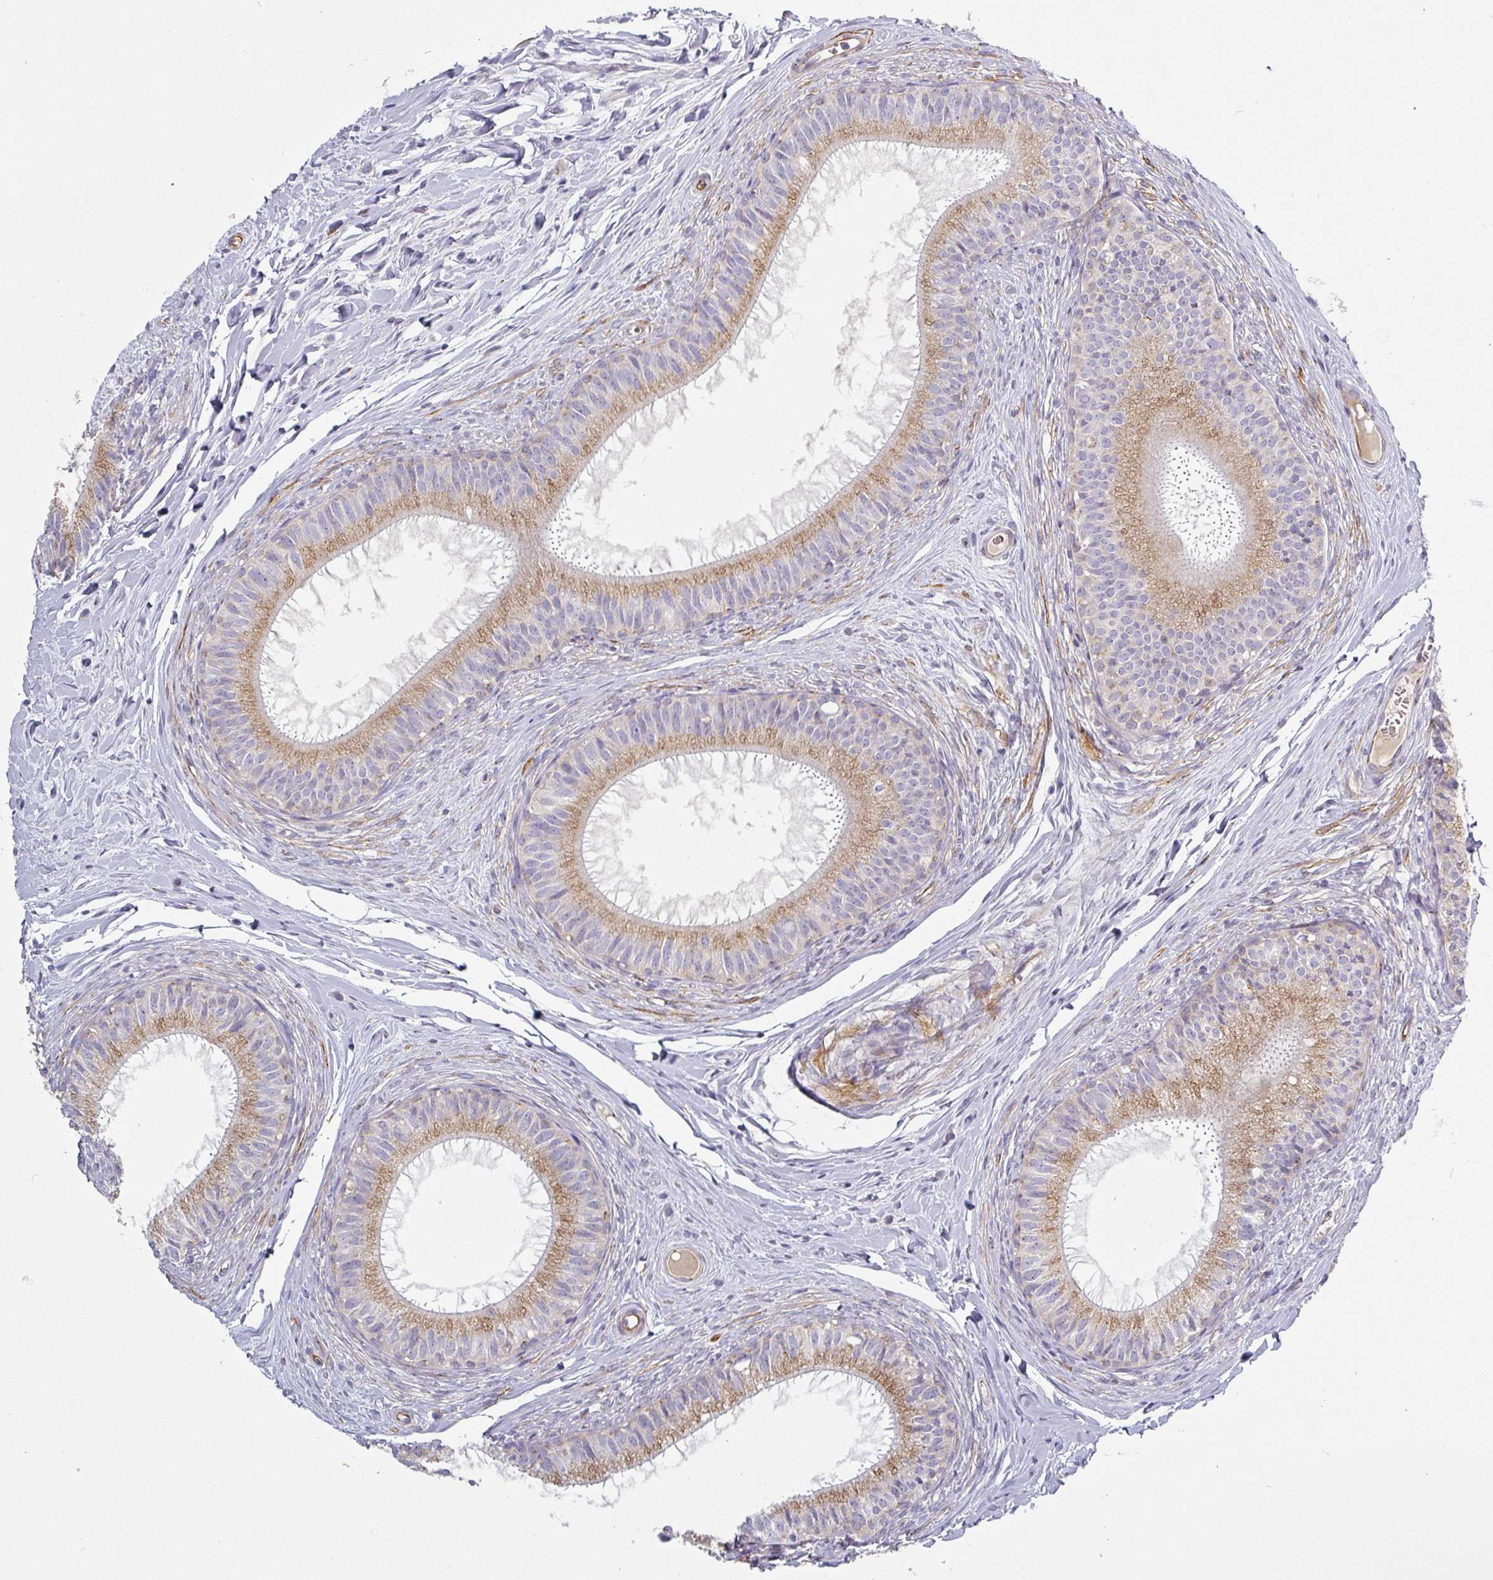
{"staining": {"intensity": "moderate", "quantity": ">75%", "location": "cytoplasmic/membranous"}, "tissue": "epididymis", "cell_type": "Glandular cells", "image_type": "normal", "snomed": [{"axis": "morphology", "description": "Normal tissue, NOS"}, {"axis": "topography", "description": "Epididymis"}], "caption": "Brown immunohistochemical staining in benign epididymis demonstrates moderate cytoplasmic/membranous staining in approximately >75% of glandular cells. (IHC, brightfield microscopy, high magnification).", "gene": "PRODH2", "patient": {"sex": "male", "age": 25}}